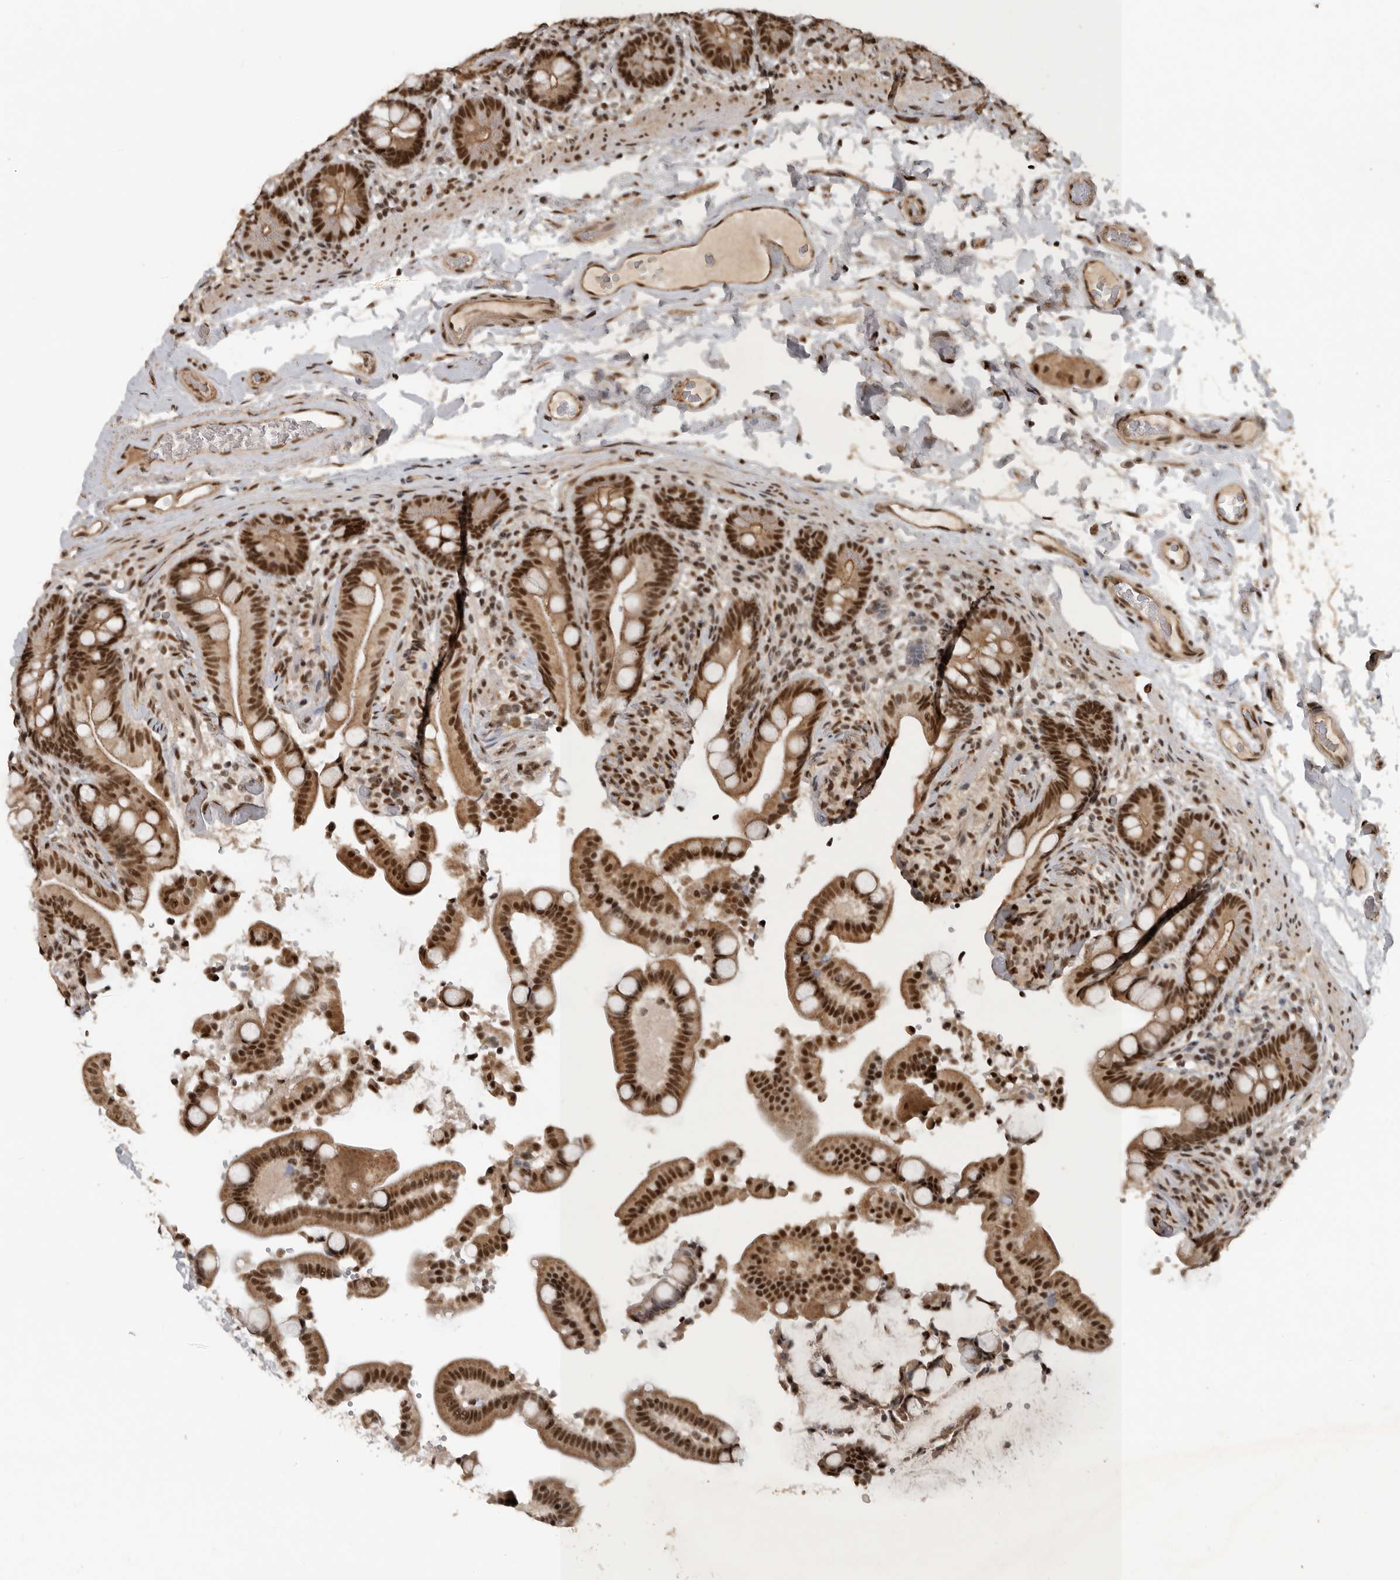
{"staining": {"intensity": "moderate", "quantity": ">75%", "location": "cytoplasmic/membranous,nuclear"}, "tissue": "colon", "cell_type": "Endothelial cells", "image_type": "normal", "snomed": [{"axis": "morphology", "description": "Normal tissue, NOS"}, {"axis": "topography", "description": "Smooth muscle"}, {"axis": "topography", "description": "Colon"}], "caption": "This photomicrograph shows immunohistochemistry (IHC) staining of benign colon, with medium moderate cytoplasmic/membranous,nuclear expression in about >75% of endothelial cells.", "gene": "CBLL1", "patient": {"sex": "male", "age": 73}}